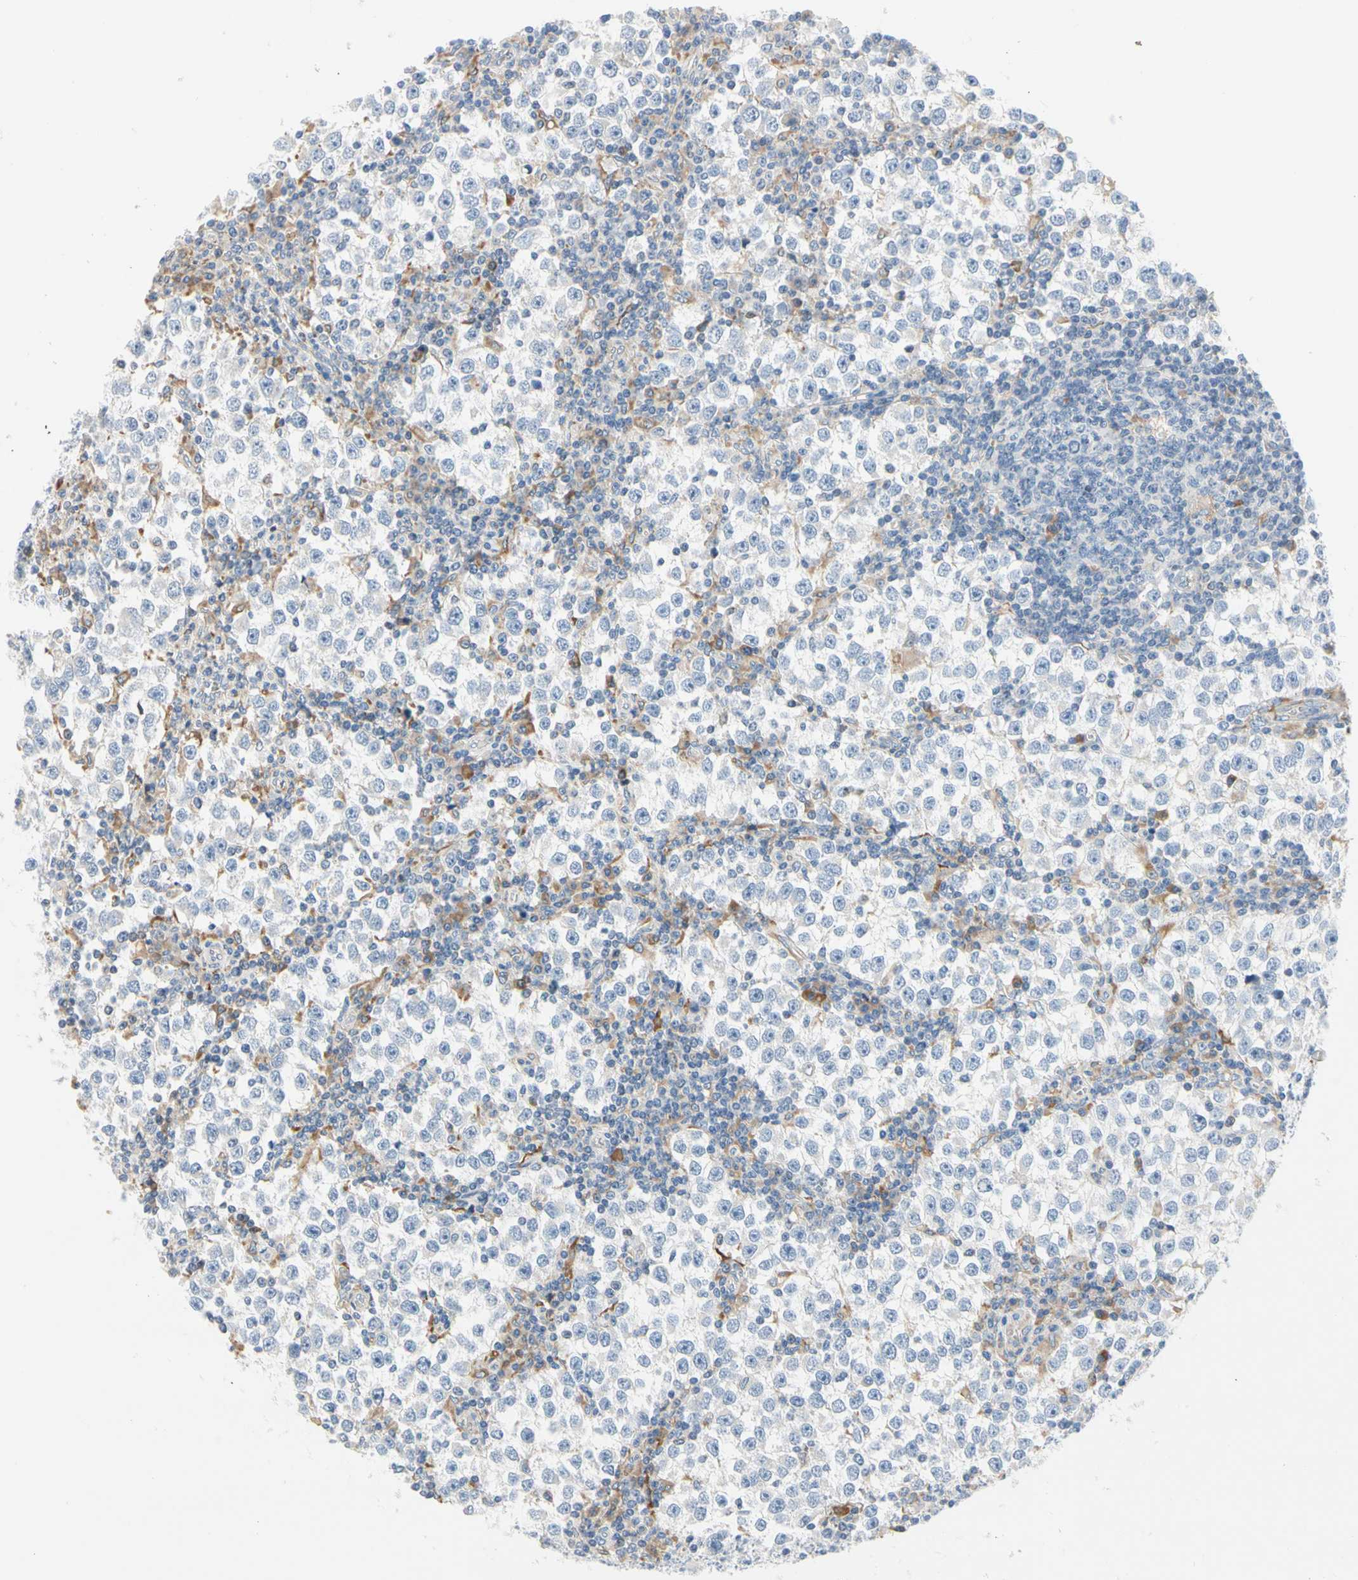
{"staining": {"intensity": "negative", "quantity": "none", "location": "none"}, "tissue": "testis cancer", "cell_type": "Tumor cells", "image_type": "cancer", "snomed": [{"axis": "morphology", "description": "Seminoma, NOS"}, {"axis": "topography", "description": "Testis"}], "caption": "IHC of testis seminoma displays no expression in tumor cells.", "gene": "STXBP1", "patient": {"sex": "male", "age": 65}}